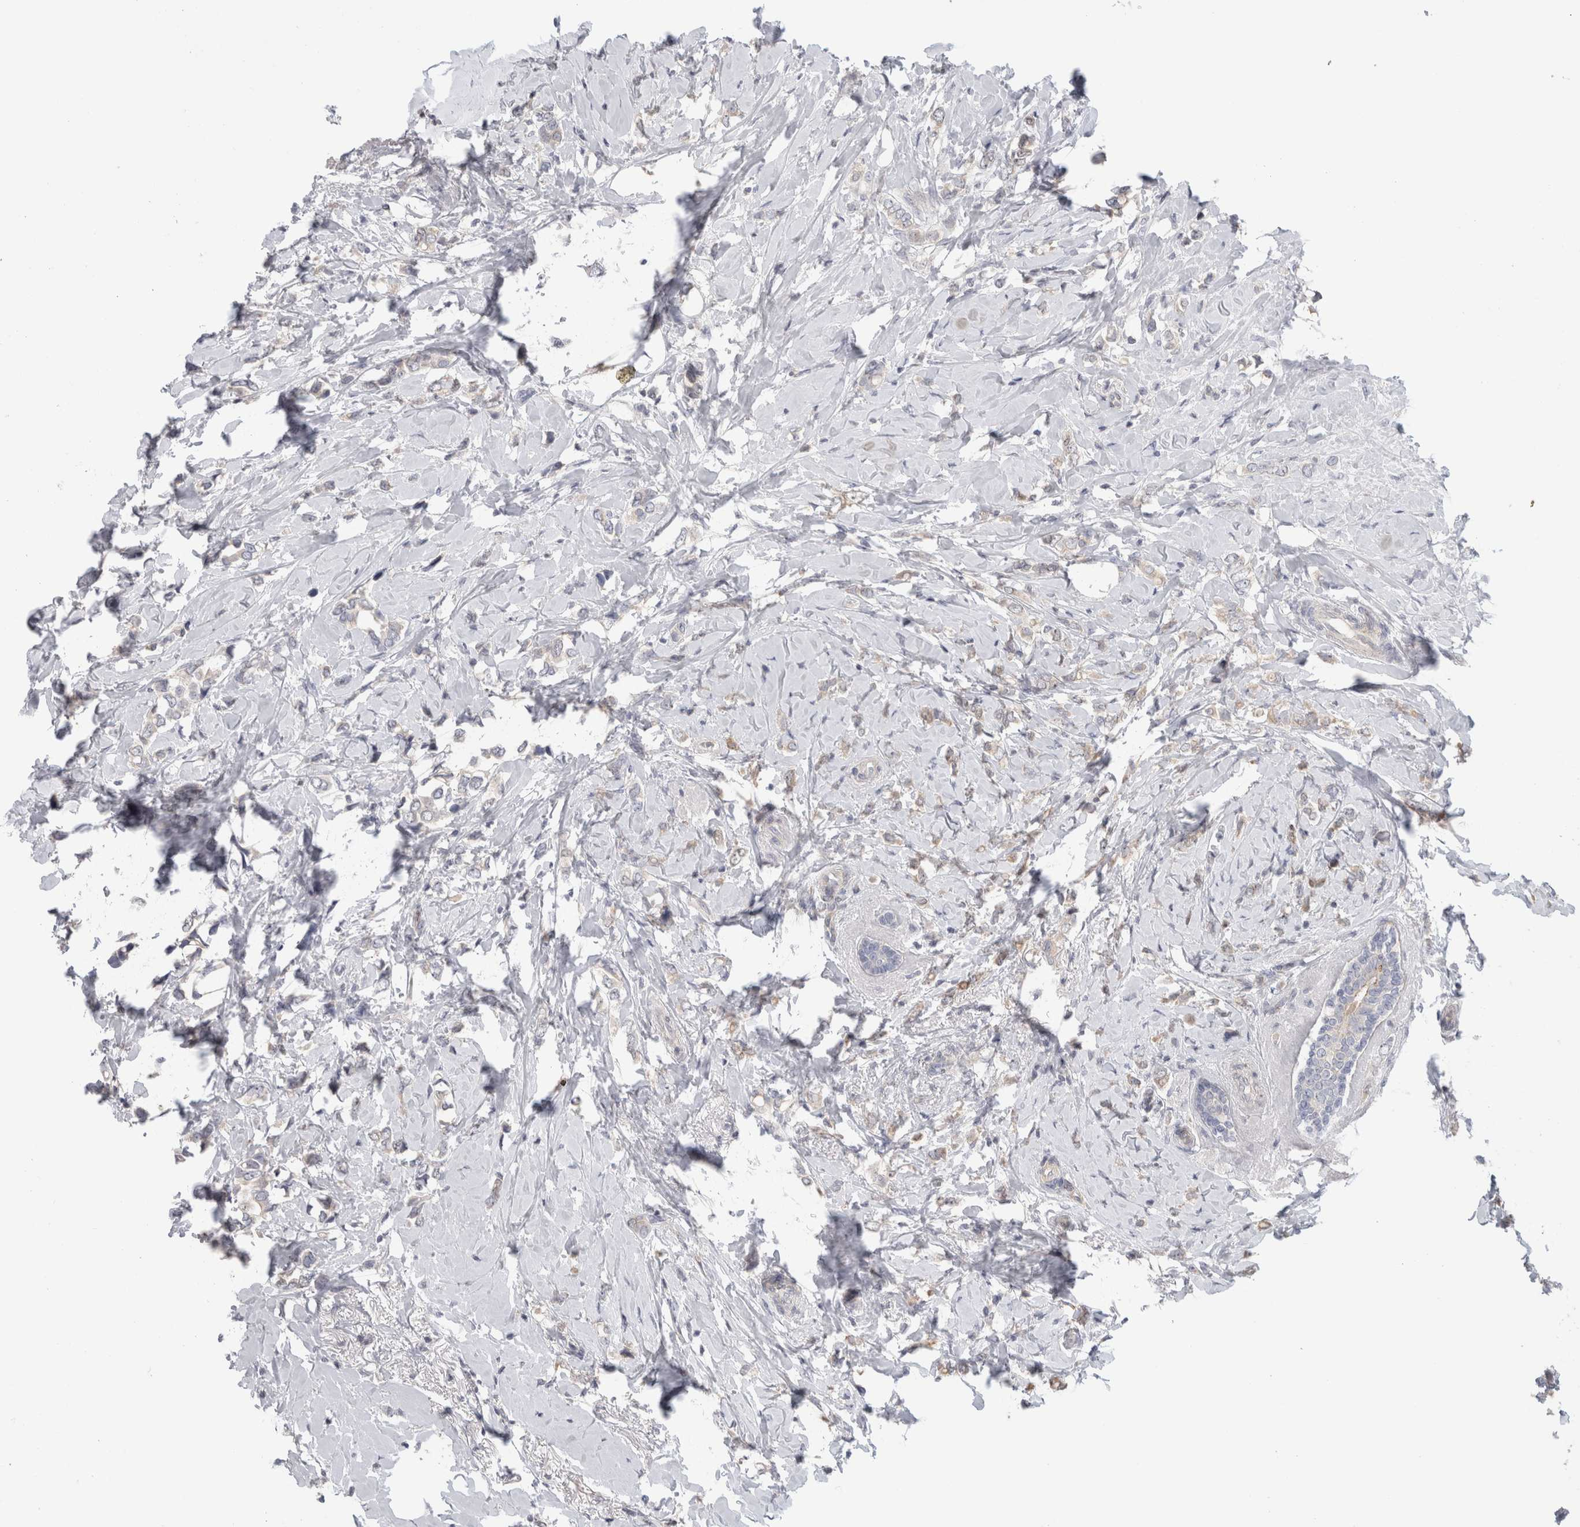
{"staining": {"intensity": "negative", "quantity": "none", "location": "none"}, "tissue": "breast cancer", "cell_type": "Tumor cells", "image_type": "cancer", "snomed": [{"axis": "morphology", "description": "Normal tissue, NOS"}, {"axis": "morphology", "description": "Lobular carcinoma"}, {"axis": "topography", "description": "Breast"}], "caption": "Lobular carcinoma (breast) was stained to show a protein in brown. There is no significant expression in tumor cells. The staining is performed using DAB (3,3'-diaminobenzidine) brown chromogen with nuclei counter-stained in using hematoxylin.", "gene": "SYTL5", "patient": {"sex": "female", "age": 47}}